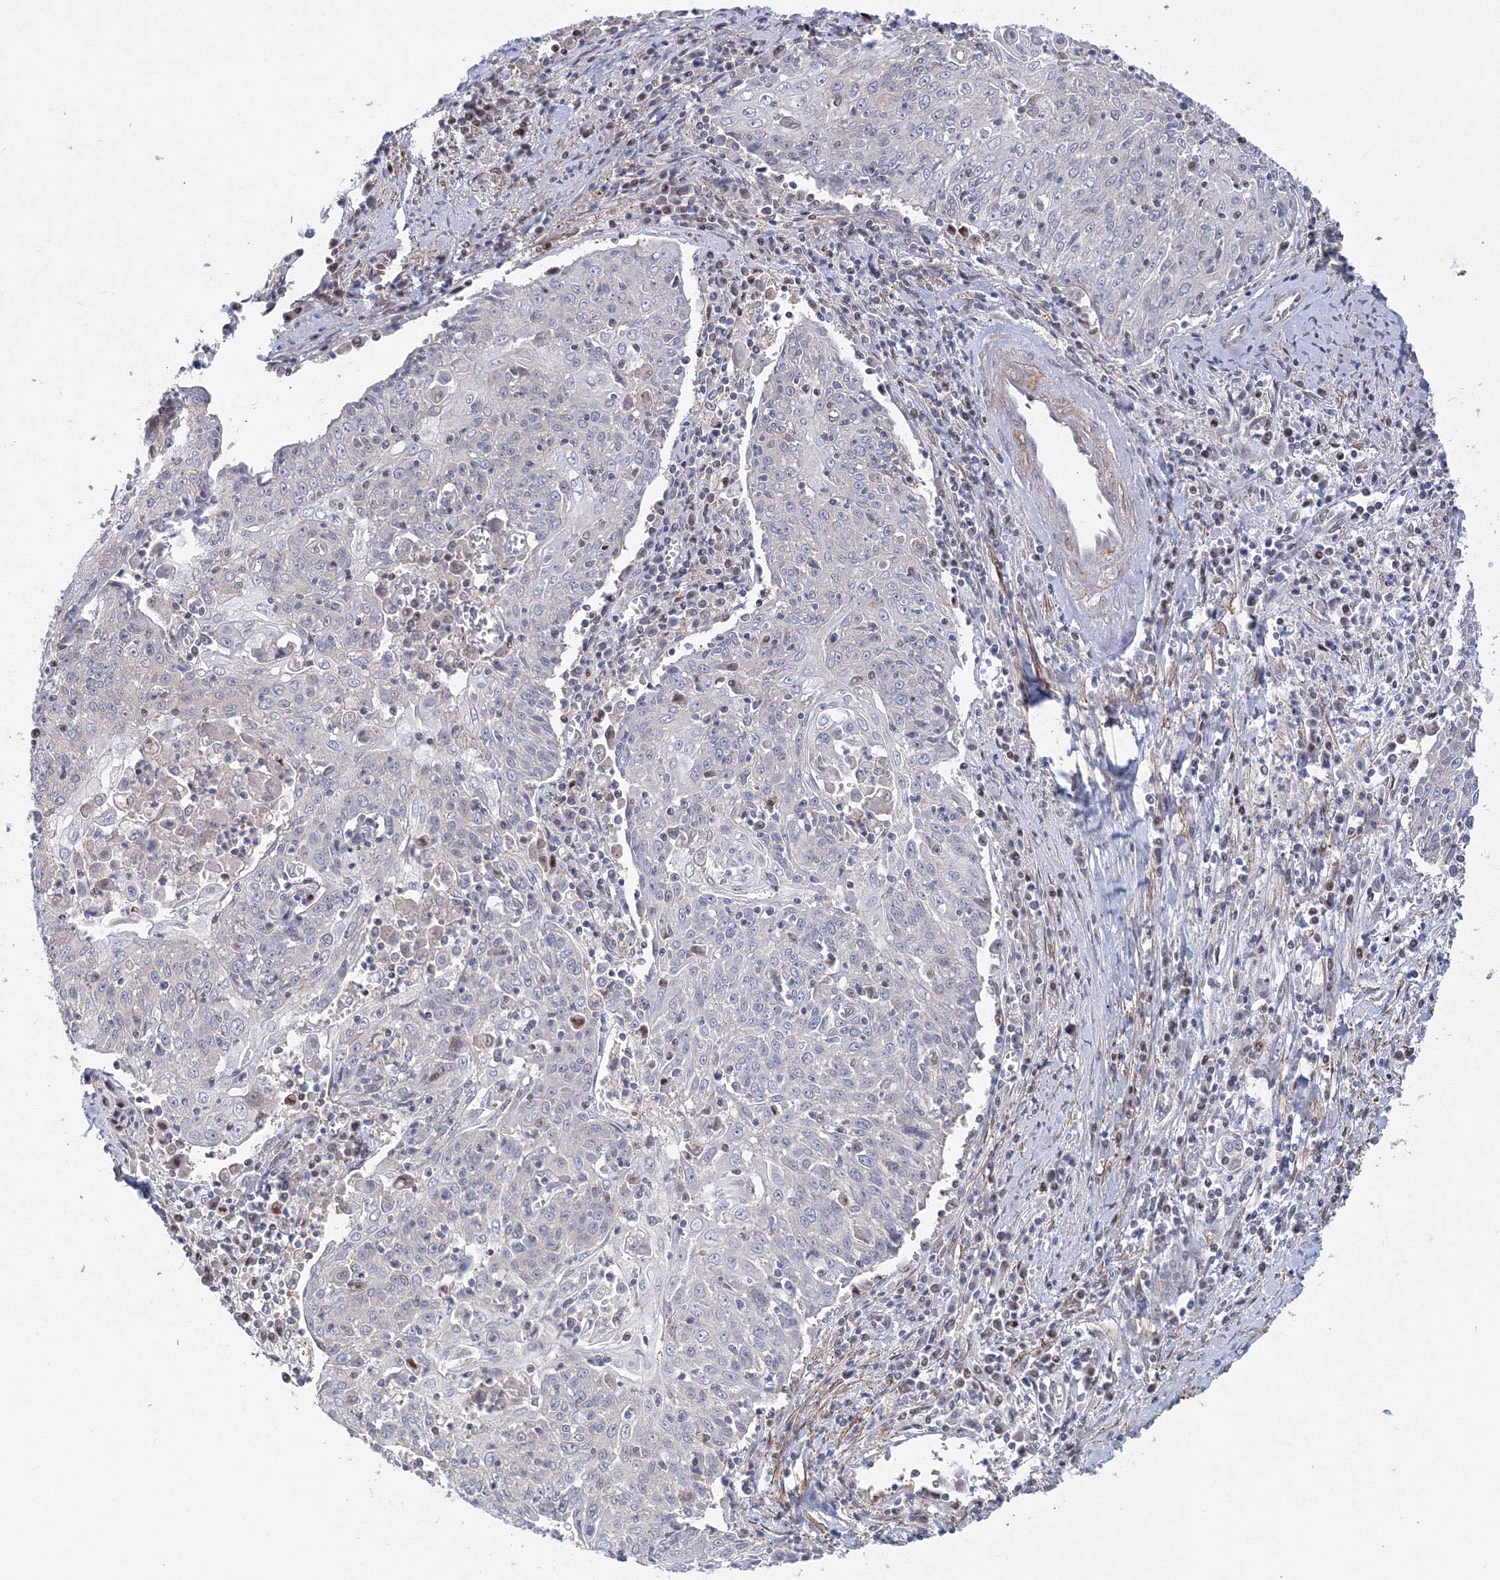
{"staining": {"intensity": "negative", "quantity": "none", "location": "none"}, "tissue": "cervical cancer", "cell_type": "Tumor cells", "image_type": "cancer", "snomed": [{"axis": "morphology", "description": "Squamous cell carcinoma, NOS"}, {"axis": "topography", "description": "Cervix"}], "caption": "Immunohistochemical staining of human cervical cancer (squamous cell carcinoma) exhibits no significant positivity in tumor cells.", "gene": "ARHGAP21", "patient": {"sex": "female", "age": 48}}